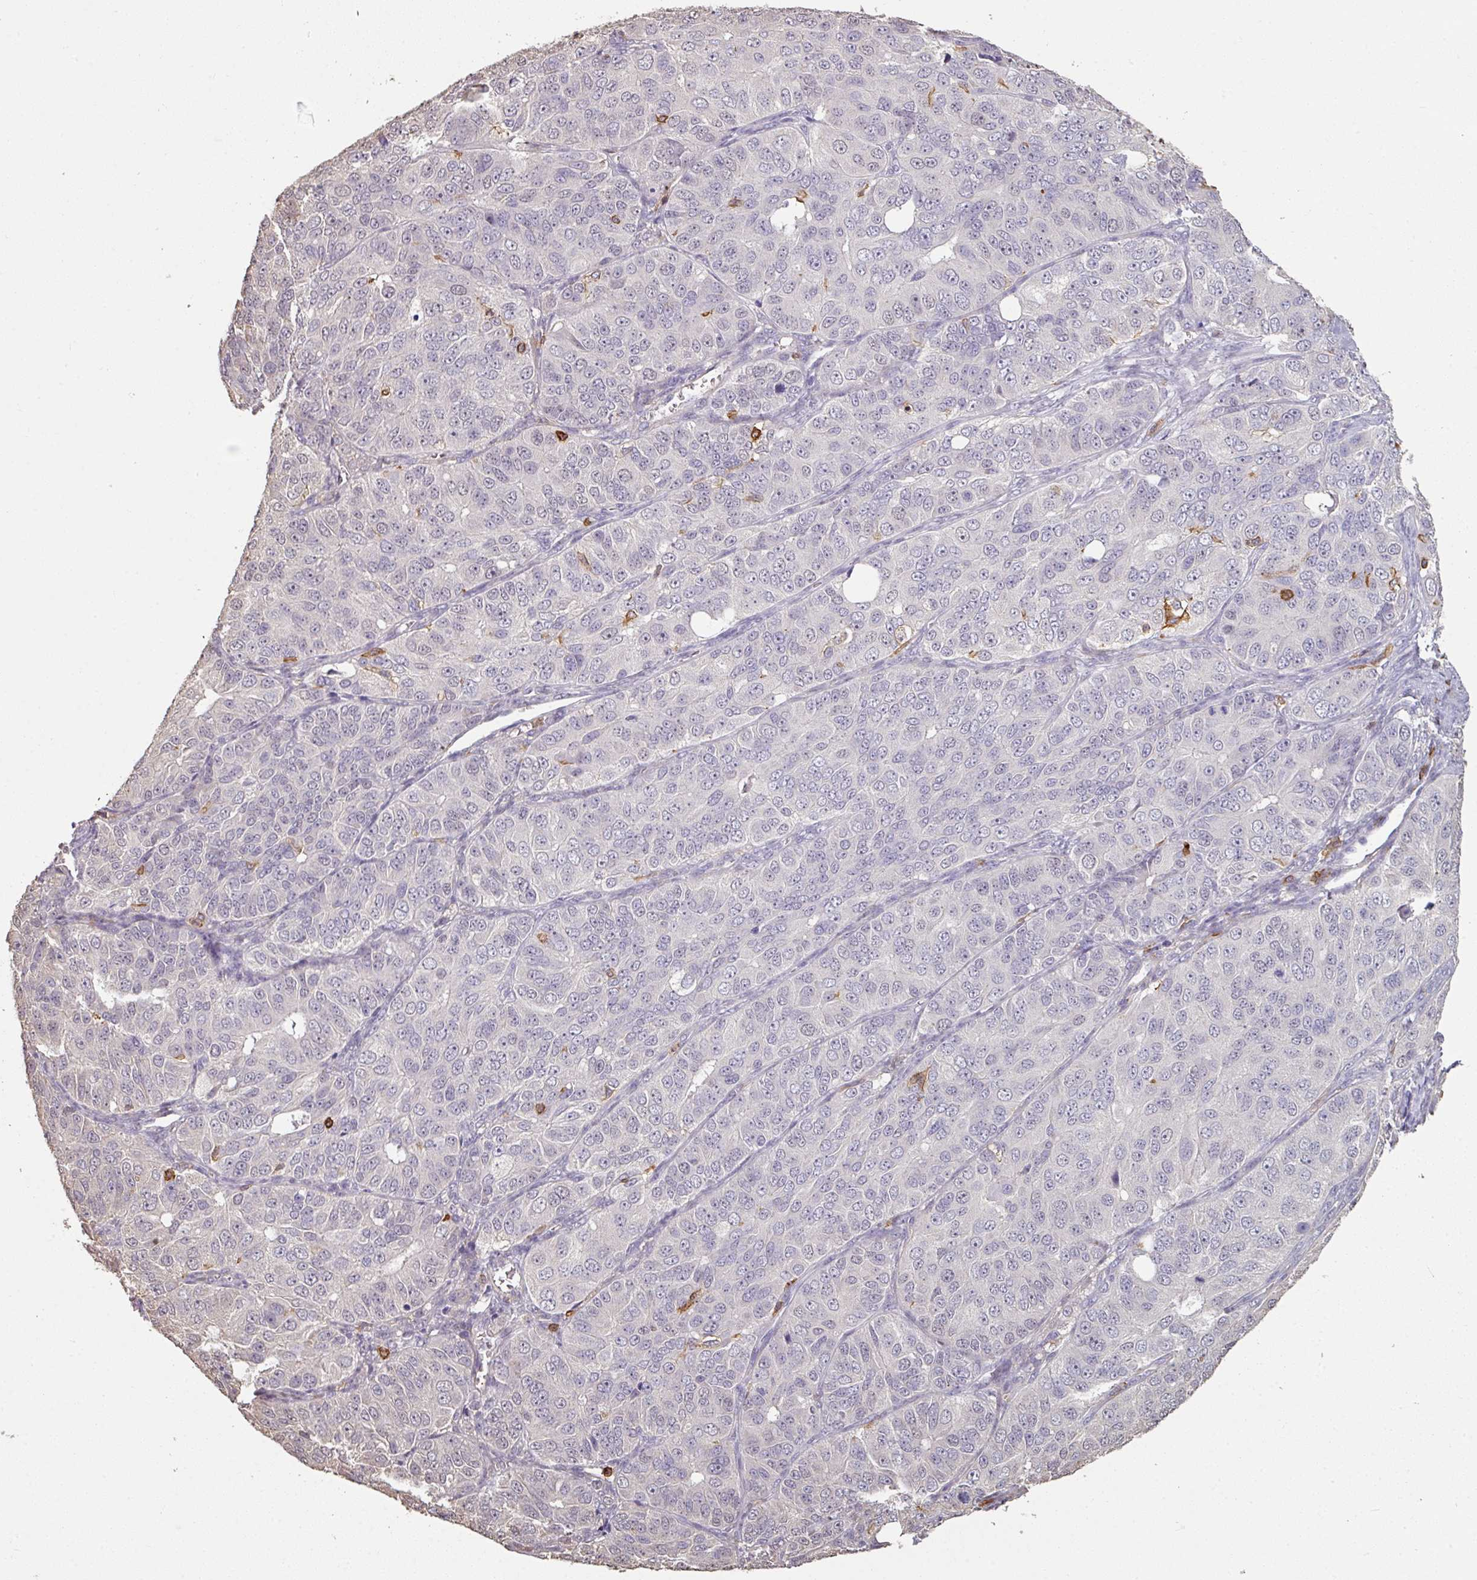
{"staining": {"intensity": "negative", "quantity": "none", "location": "none"}, "tissue": "ovarian cancer", "cell_type": "Tumor cells", "image_type": "cancer", "snomed": [{"axis": "morphology", "description": "Carcinoma, endometroid"}, {"axis": "topography", "description": "Ovary"}], "caption": "A photomicrograph of human ovarian cancer is negative for staining in tumor cells. (IHC, brightfield microscopy, high magnification).", "gene": "OLFML2B", "patient": {"sex": "female", "age": 51}}